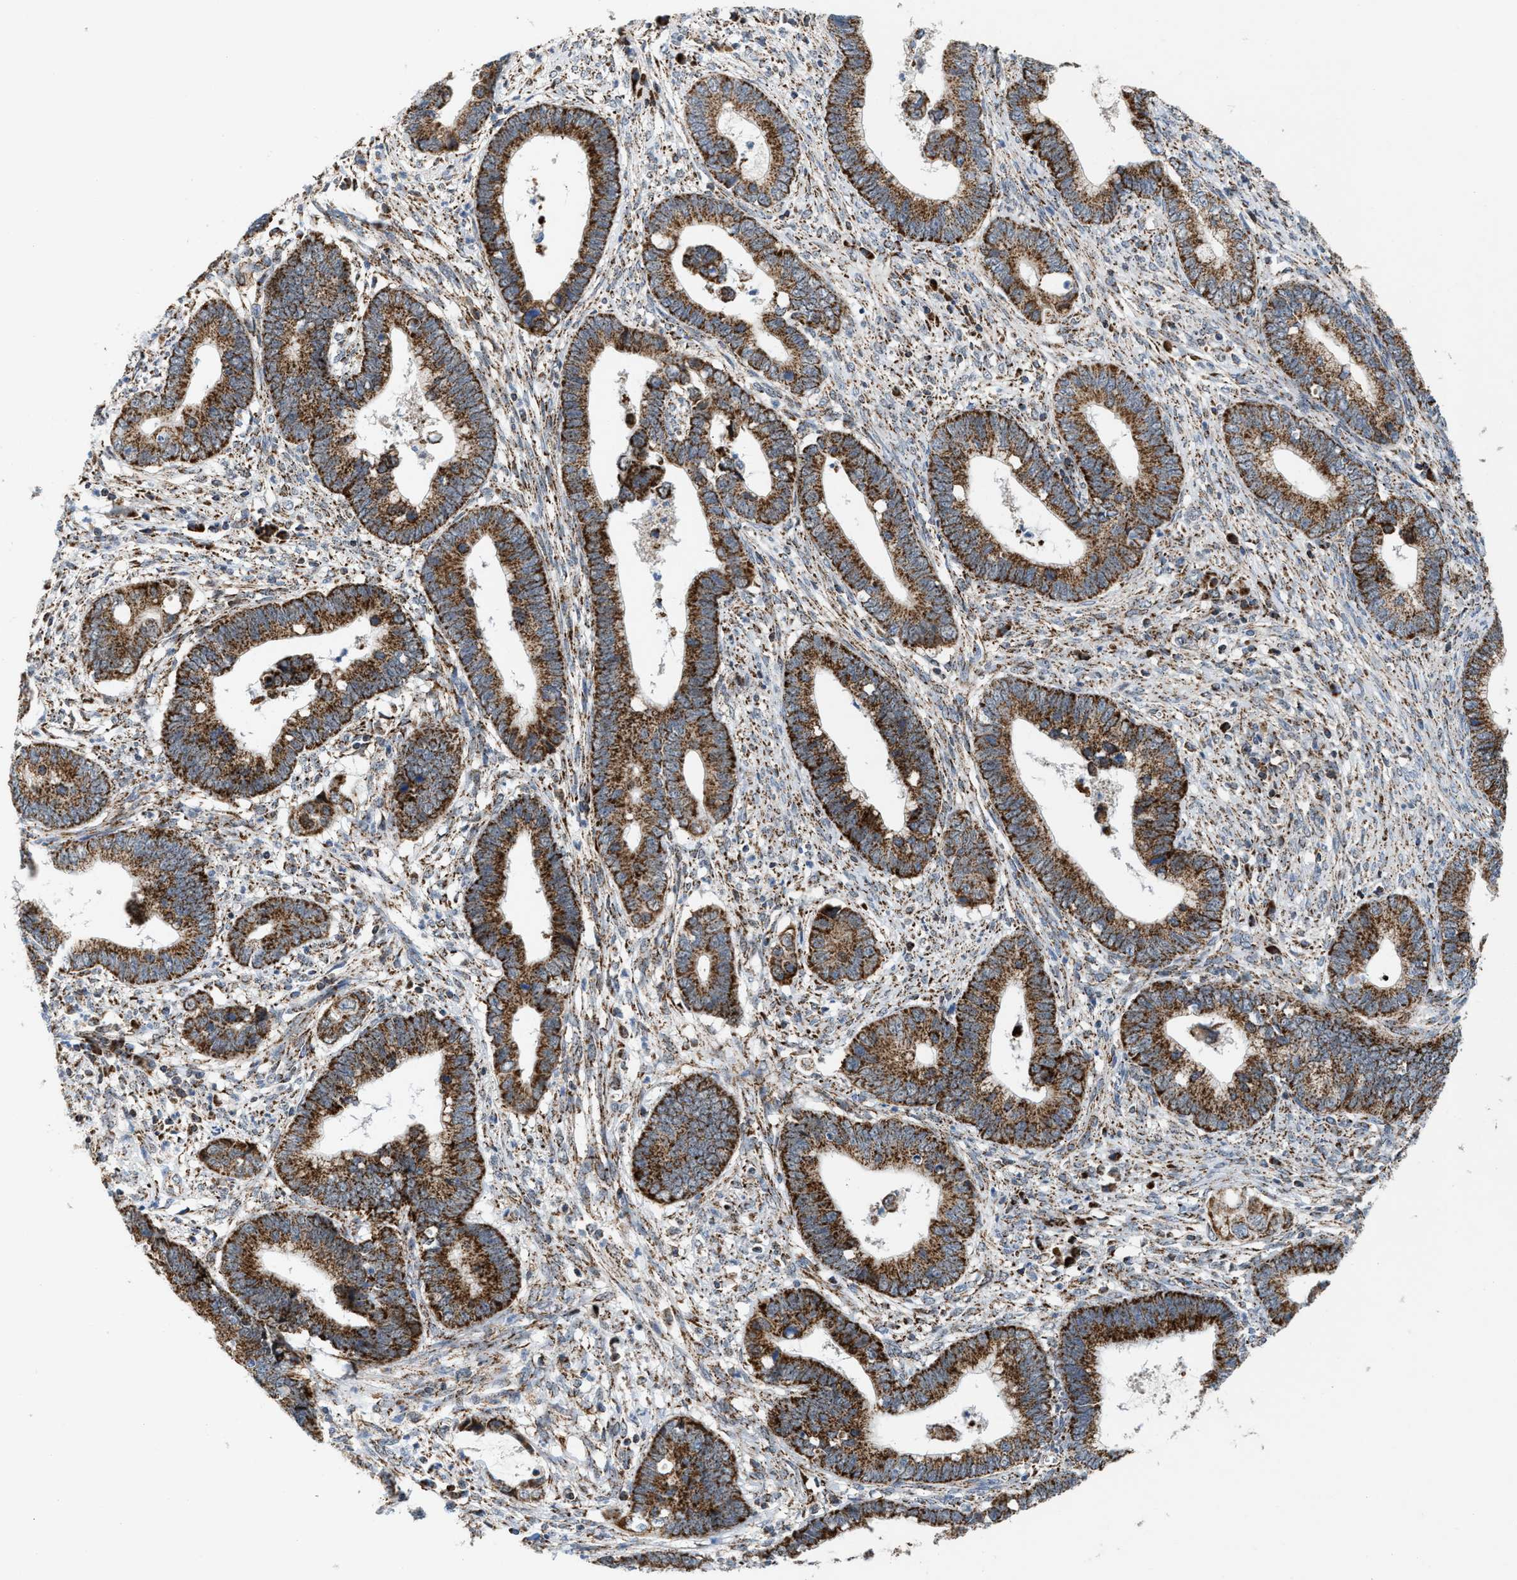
{"staining": {"intensity": "strong", "quantity": ">75%", "location": "cytoplasmic/membranous"}, "tissue": "cervical cancer", "cell_type": "Tumor cells", "image_type": "cancer", "snomed": [{"axis": "morphology", "description": "Adenocarcinoma, NOS"}, {"axis": "topography", "description": "Cervix"}], "caption": "Tumor cells reveal high levels of strong cytoplasmic/membranous expression in about >75% of cells in cervical cancer.", "gene": "PMPCA", "patient": {"sex": "female", "age": 44}}